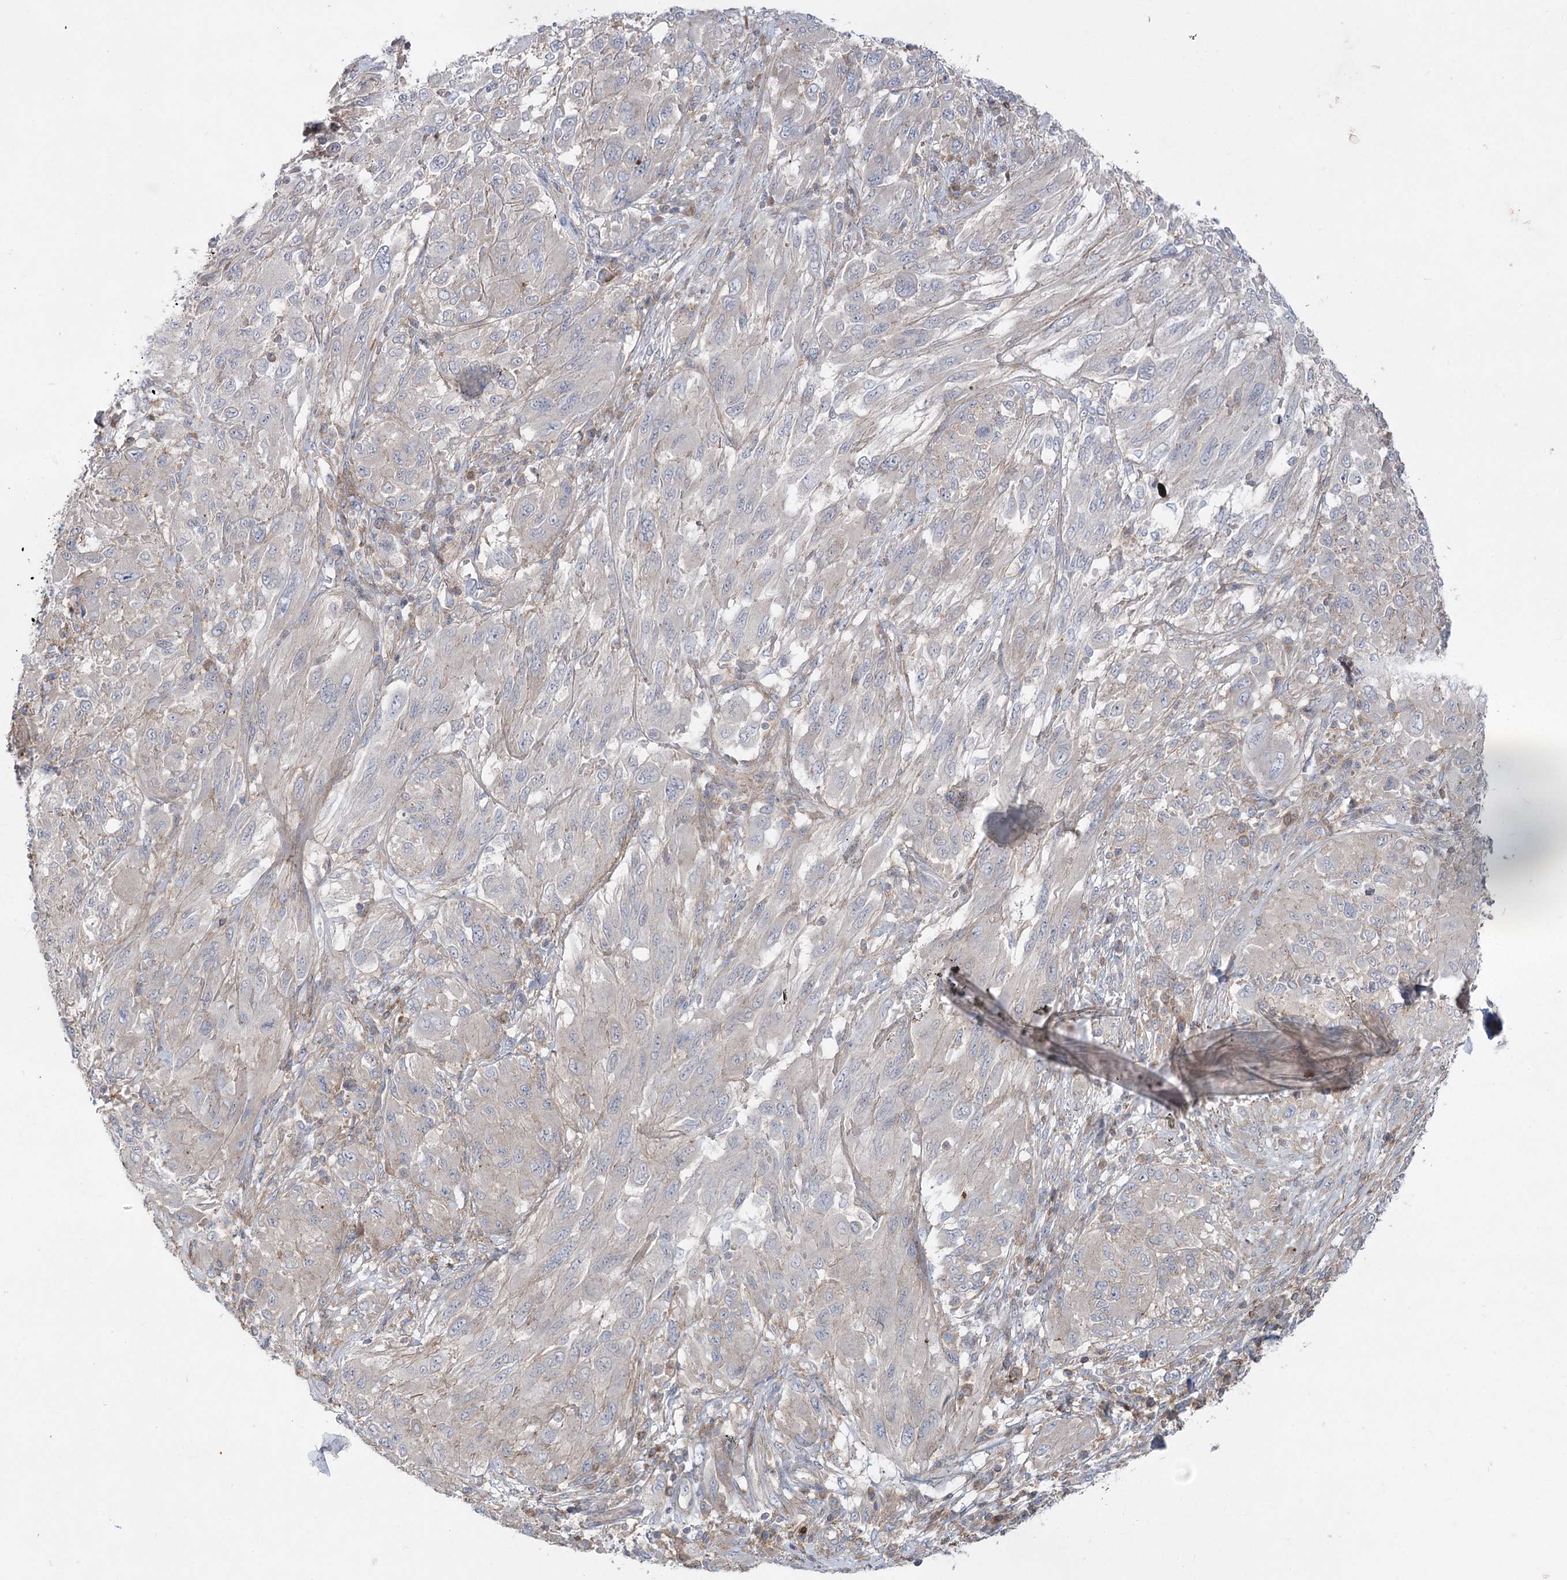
{"staining": {"intensity": "negative", "quantity": "none", "location": "none"}, "tissue": "melanoma", "cell_type": "Tumor cells", "image_type": "cancer", "snomed": [{"axis": "morphology", "description": "Malignant melanoma, NOS"}, {"axis": "topography", "description": "Skin"}], "caption": "An immunohistochemistry image of melanoma is shown. There is no staining in tumor cells of melanoma.", "gene": "LARP1B", "patient": {"sex": "female", "age": 91}}